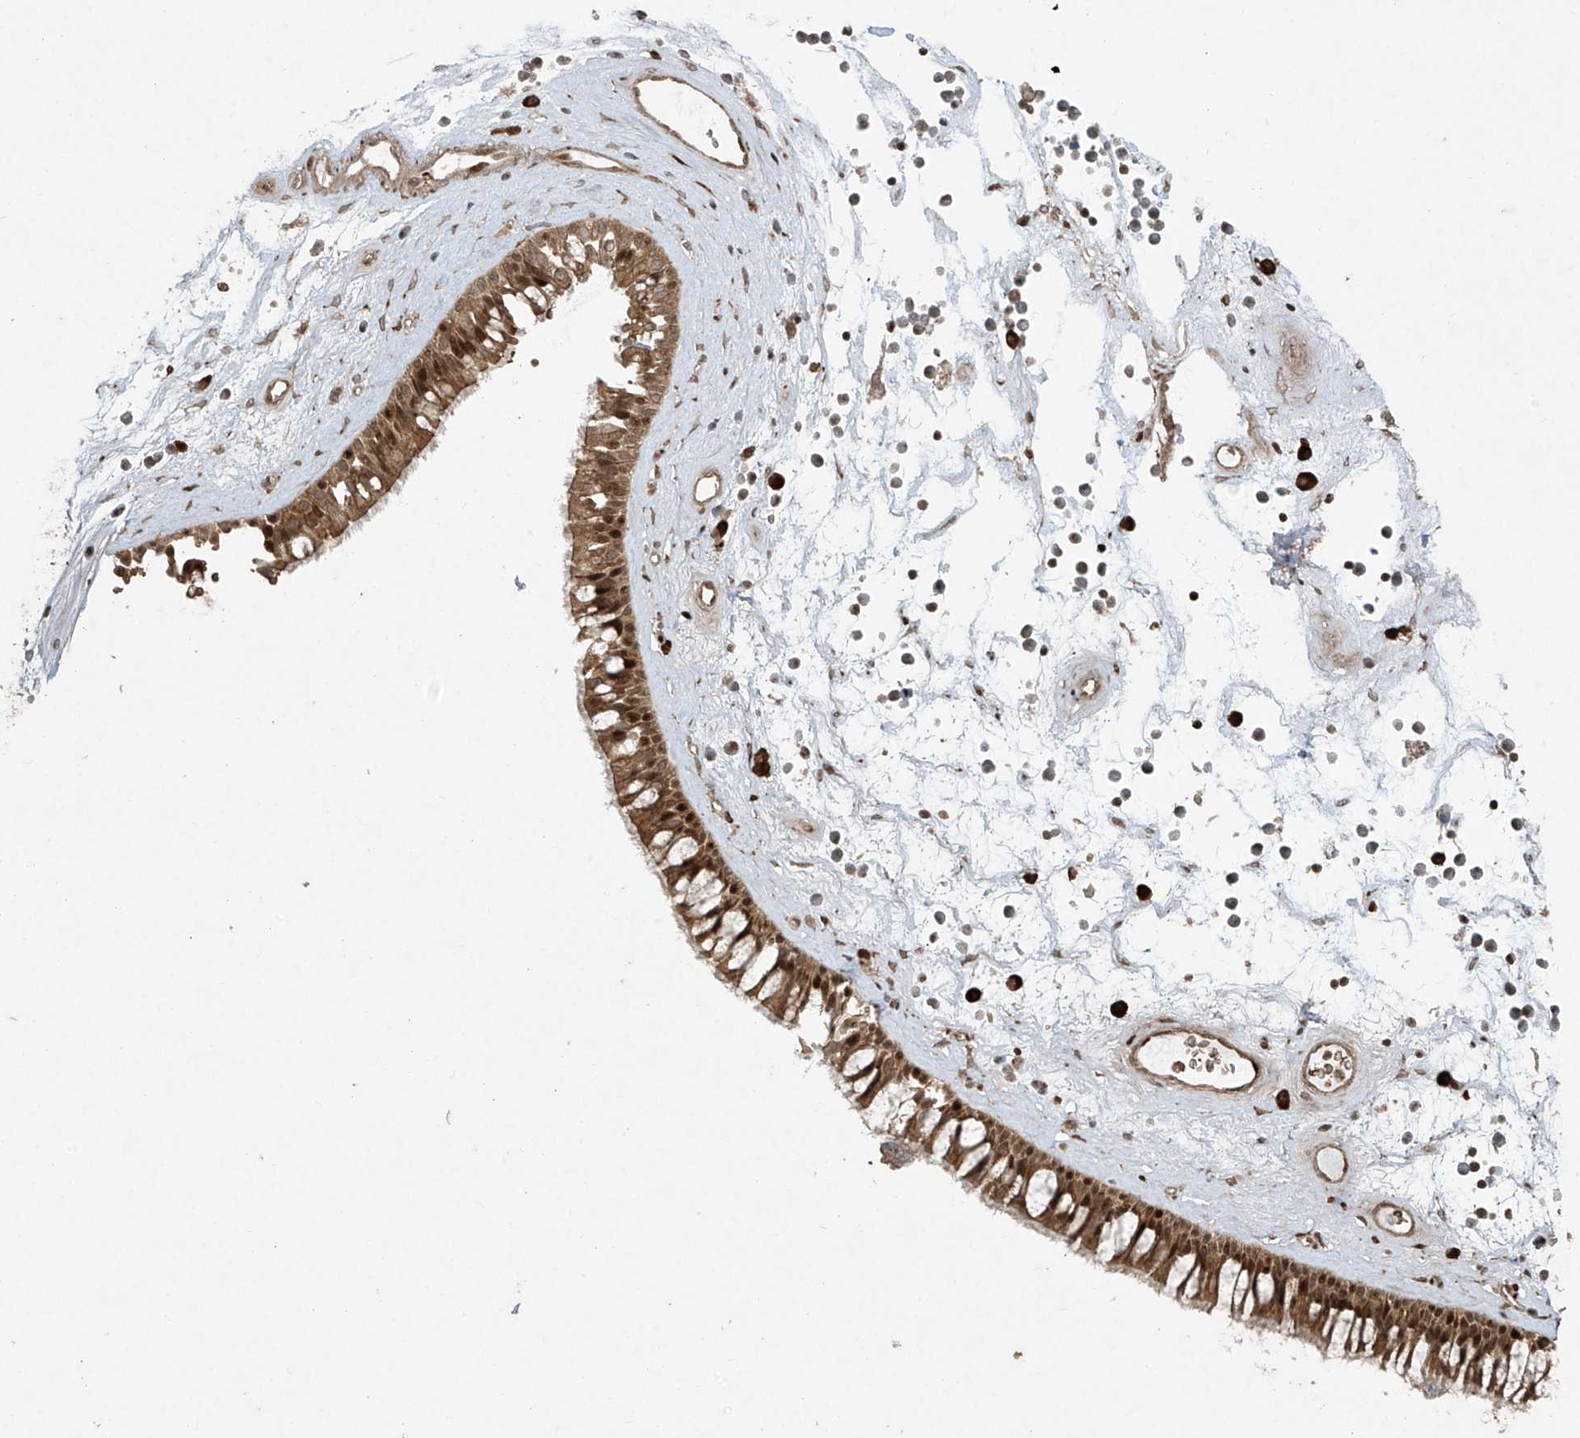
{"staining": {"intensity": "moderate", "quantity": ">75%", "location": "cytoplasmic/membranous,nuclear"}, "tissue": "nasopharynx", "cell_type": "Respiratory epithelial cells", "image_type": "normal", "snomed": [{"axis": "morphology", "description": "Normal tissue, NOS"}, {"axis": "topography", "description": "Nasopharynx"}], "caption": "This image reveals immunohistochemistry staining of benign human nasopharynx, with medium moderate cytoplasmic/membranous,nuclear staining in about >75% of respiratory epithelial cells.", "gene": "TTC22", "patient": {"sex": "male", "age": 64}}